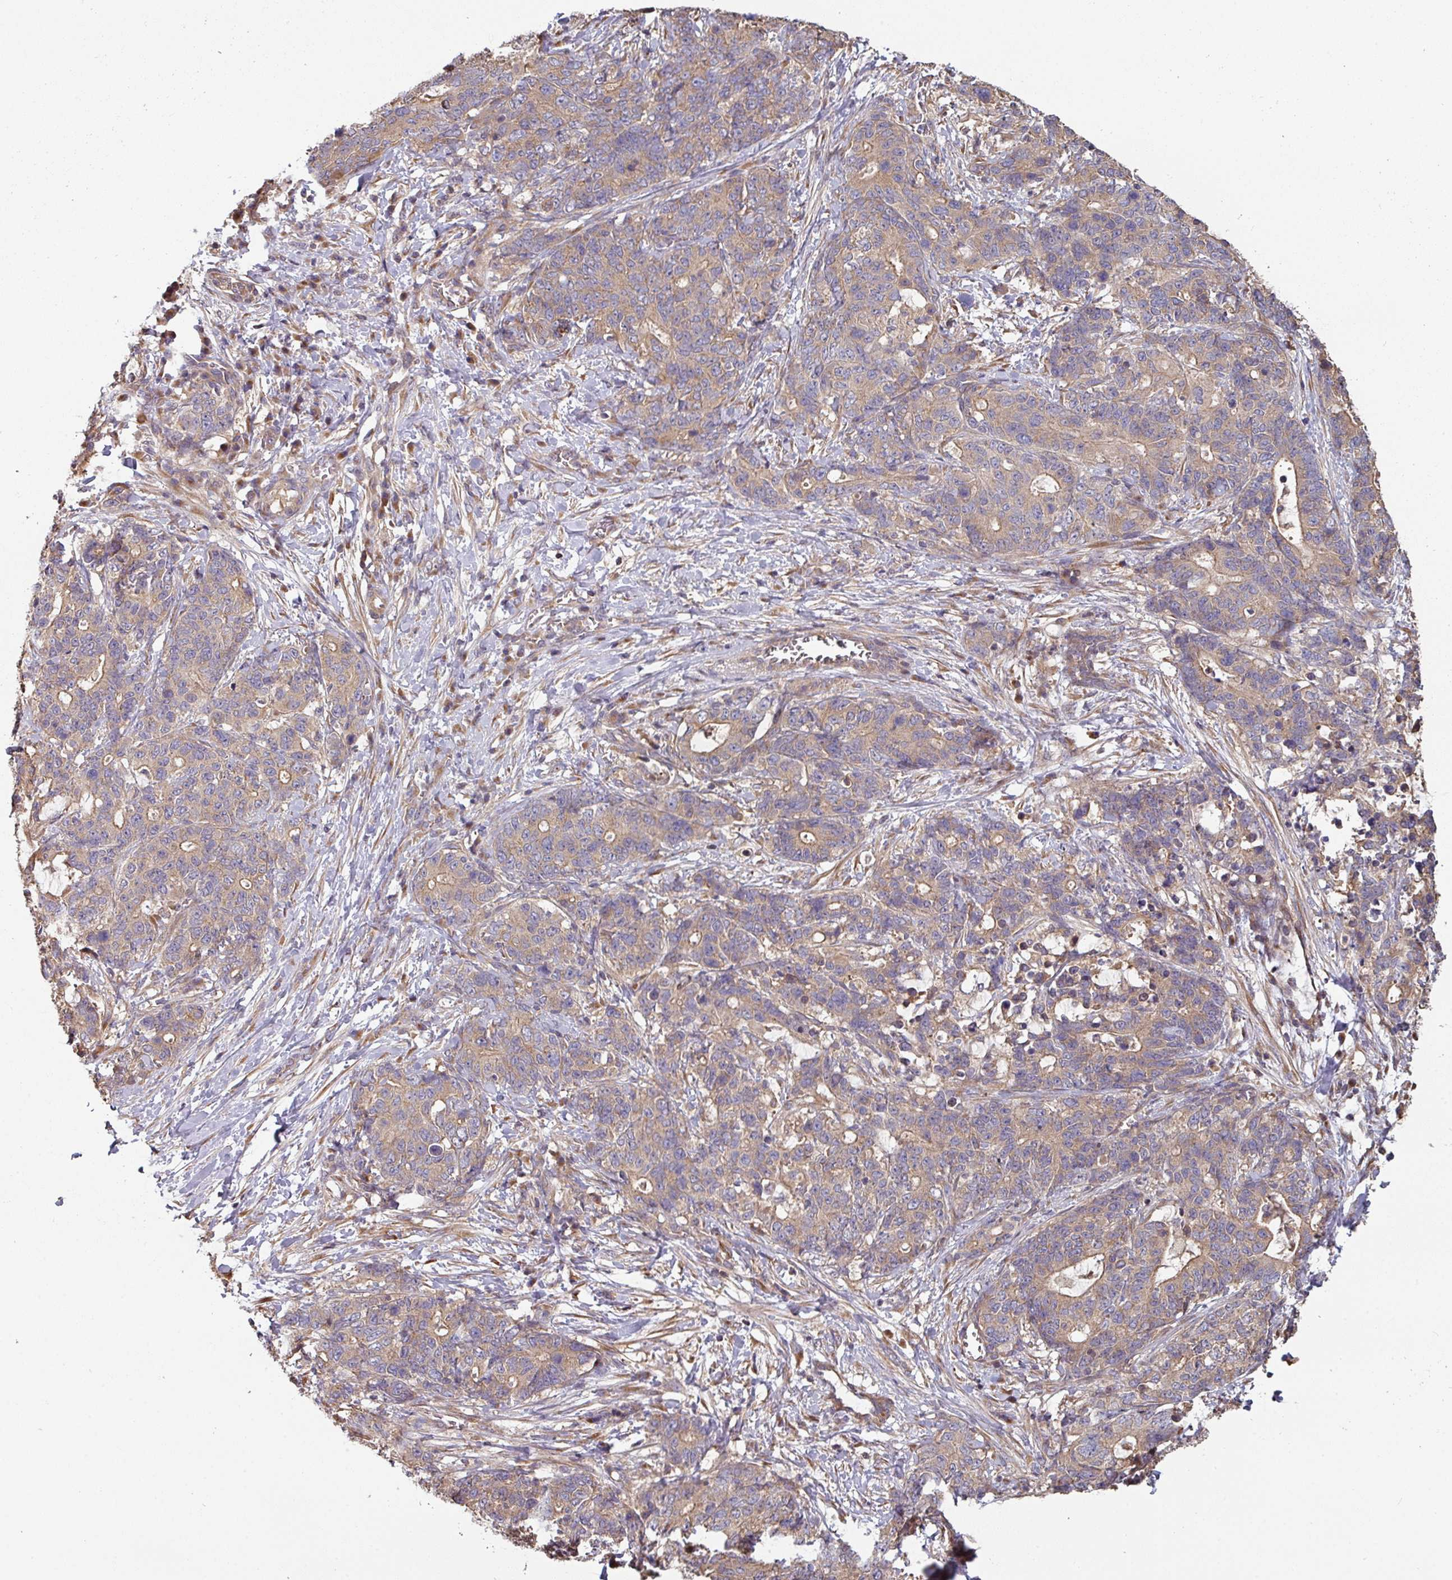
{"staining": {"intensity": "weak", "quantity": ">75%", "location": "cytoplasmic/membranous"}, "tissue": "stomach cancer", "cell_type": "Tumor cells", "image_type": "cancer", "snomed": [{"axis": "morphology", "description": "Normal tissue, NOS"}, {"axis": "morphology", "description": "Adenocarcinoma, NOS"}, {"axis": "topography", "description": "Stomach"}], "caption": "Adenocarcinoma (stomach) was stained to show a protein in brown. There is low levels of weak cytoplasmic/membranous staining in approximately >75% of tumor cells. The staining is performed using DAB (3,3'-diaminobenzidine) brown chromogen to label protein expression. The nuclei are counter-stained blue using hematoxylin.", "gene": "SIK1", "patient": {"sex": "female", "age": 64}}